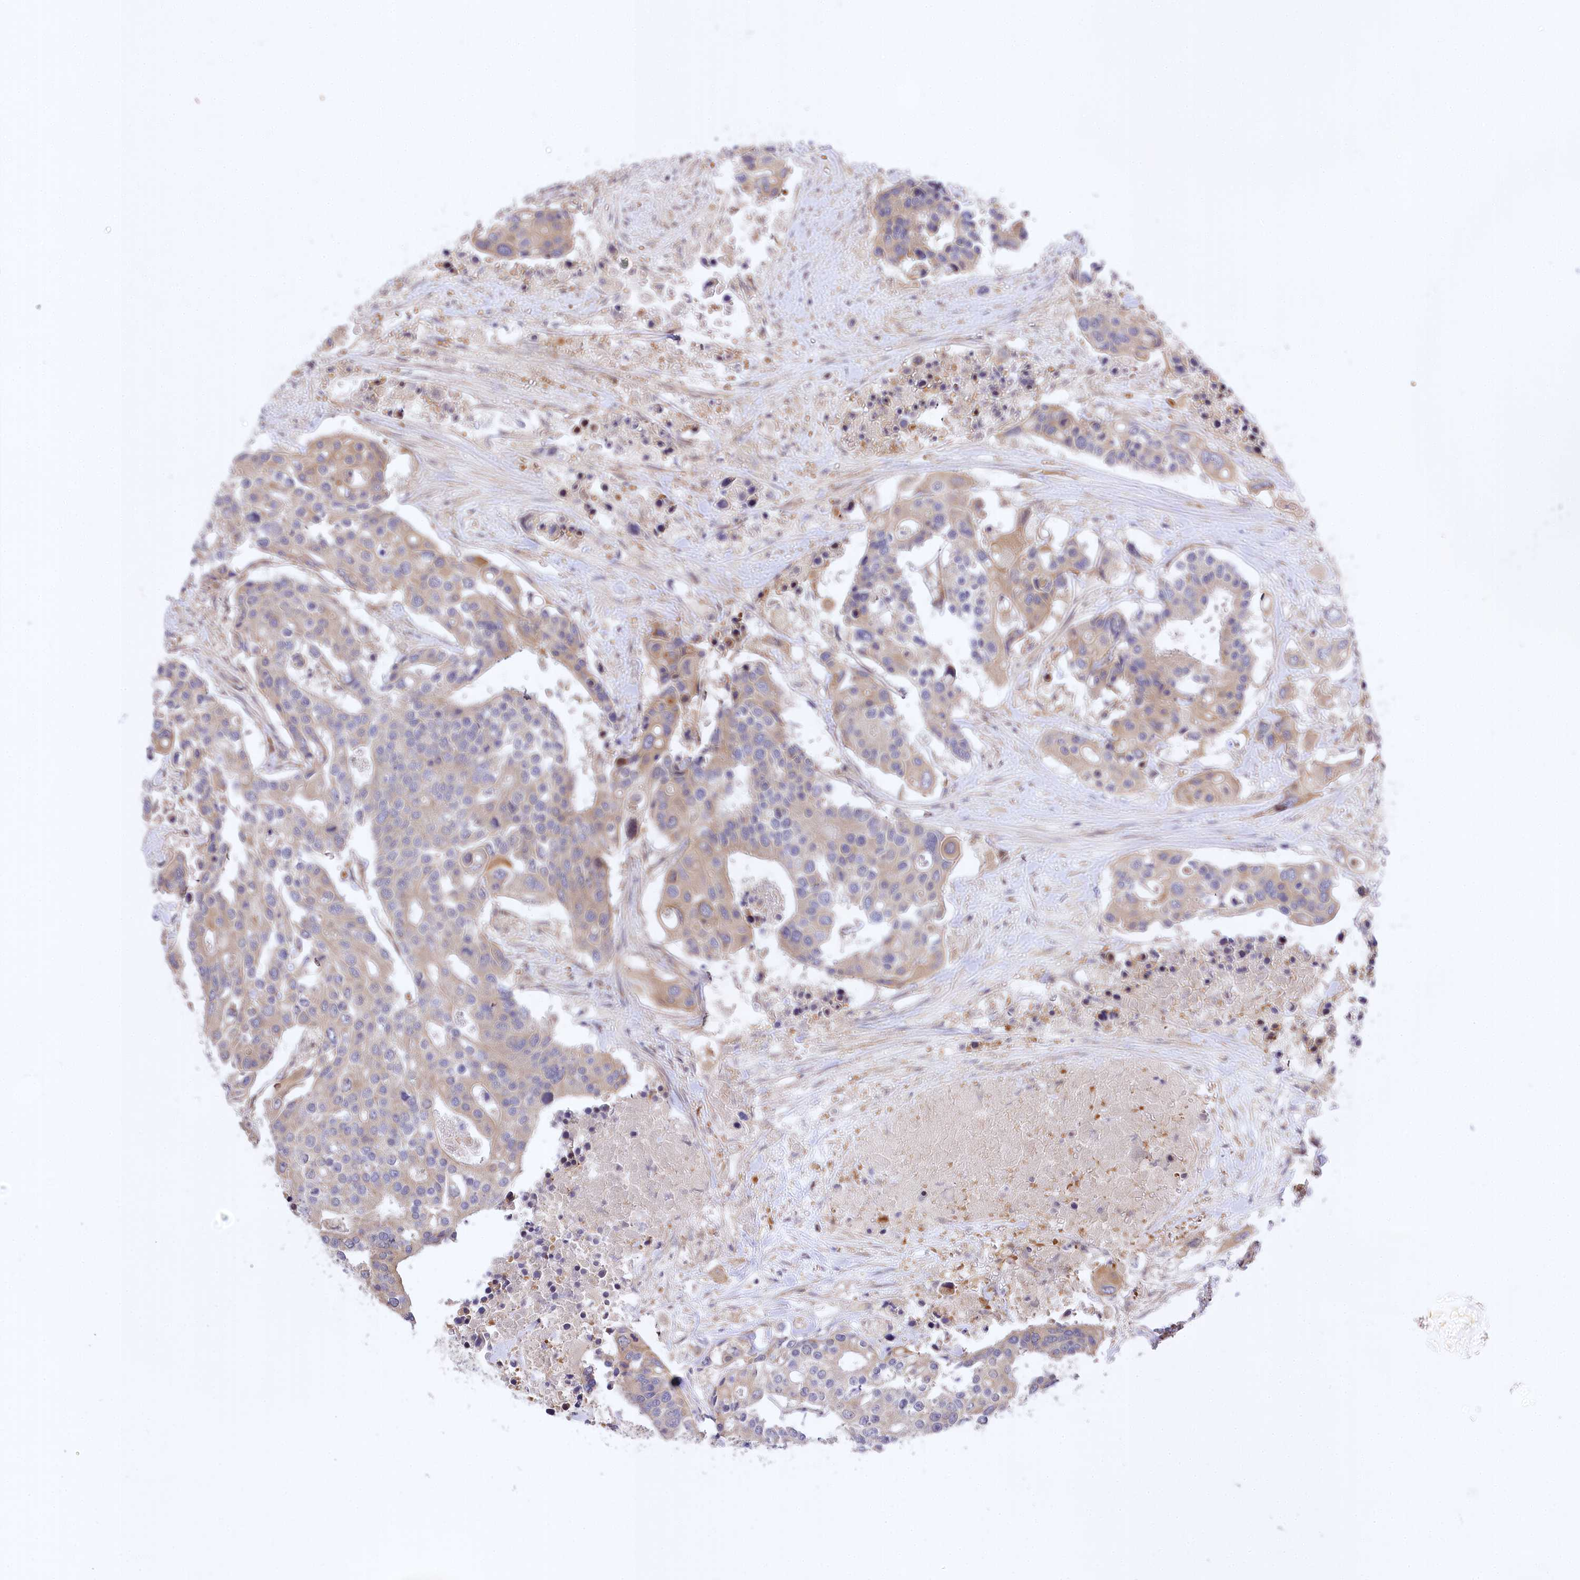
{"staining": {"intensity": "weak", "quantity": "25%-75%", "location": "cytoplasmic/membranous"}, "tissue": "colorectal cancer", "cell_type": "Tumor cells", "image_type": "cancer", "snomed": [{"axis": "morphology", "description": "Adenocarcinoma, NOS"}, {"axis": "topography", "description": "Colon"}], "caption": "Weak cytoplasmic/membranous expression is appreciated in approximately 25%-75% of tumor cells in colorectal cancer (adenocarcinoma). Nuclei are stained in blue.", "gene": "TRUB1", "patient": {"sex": "male", "age": 77}}